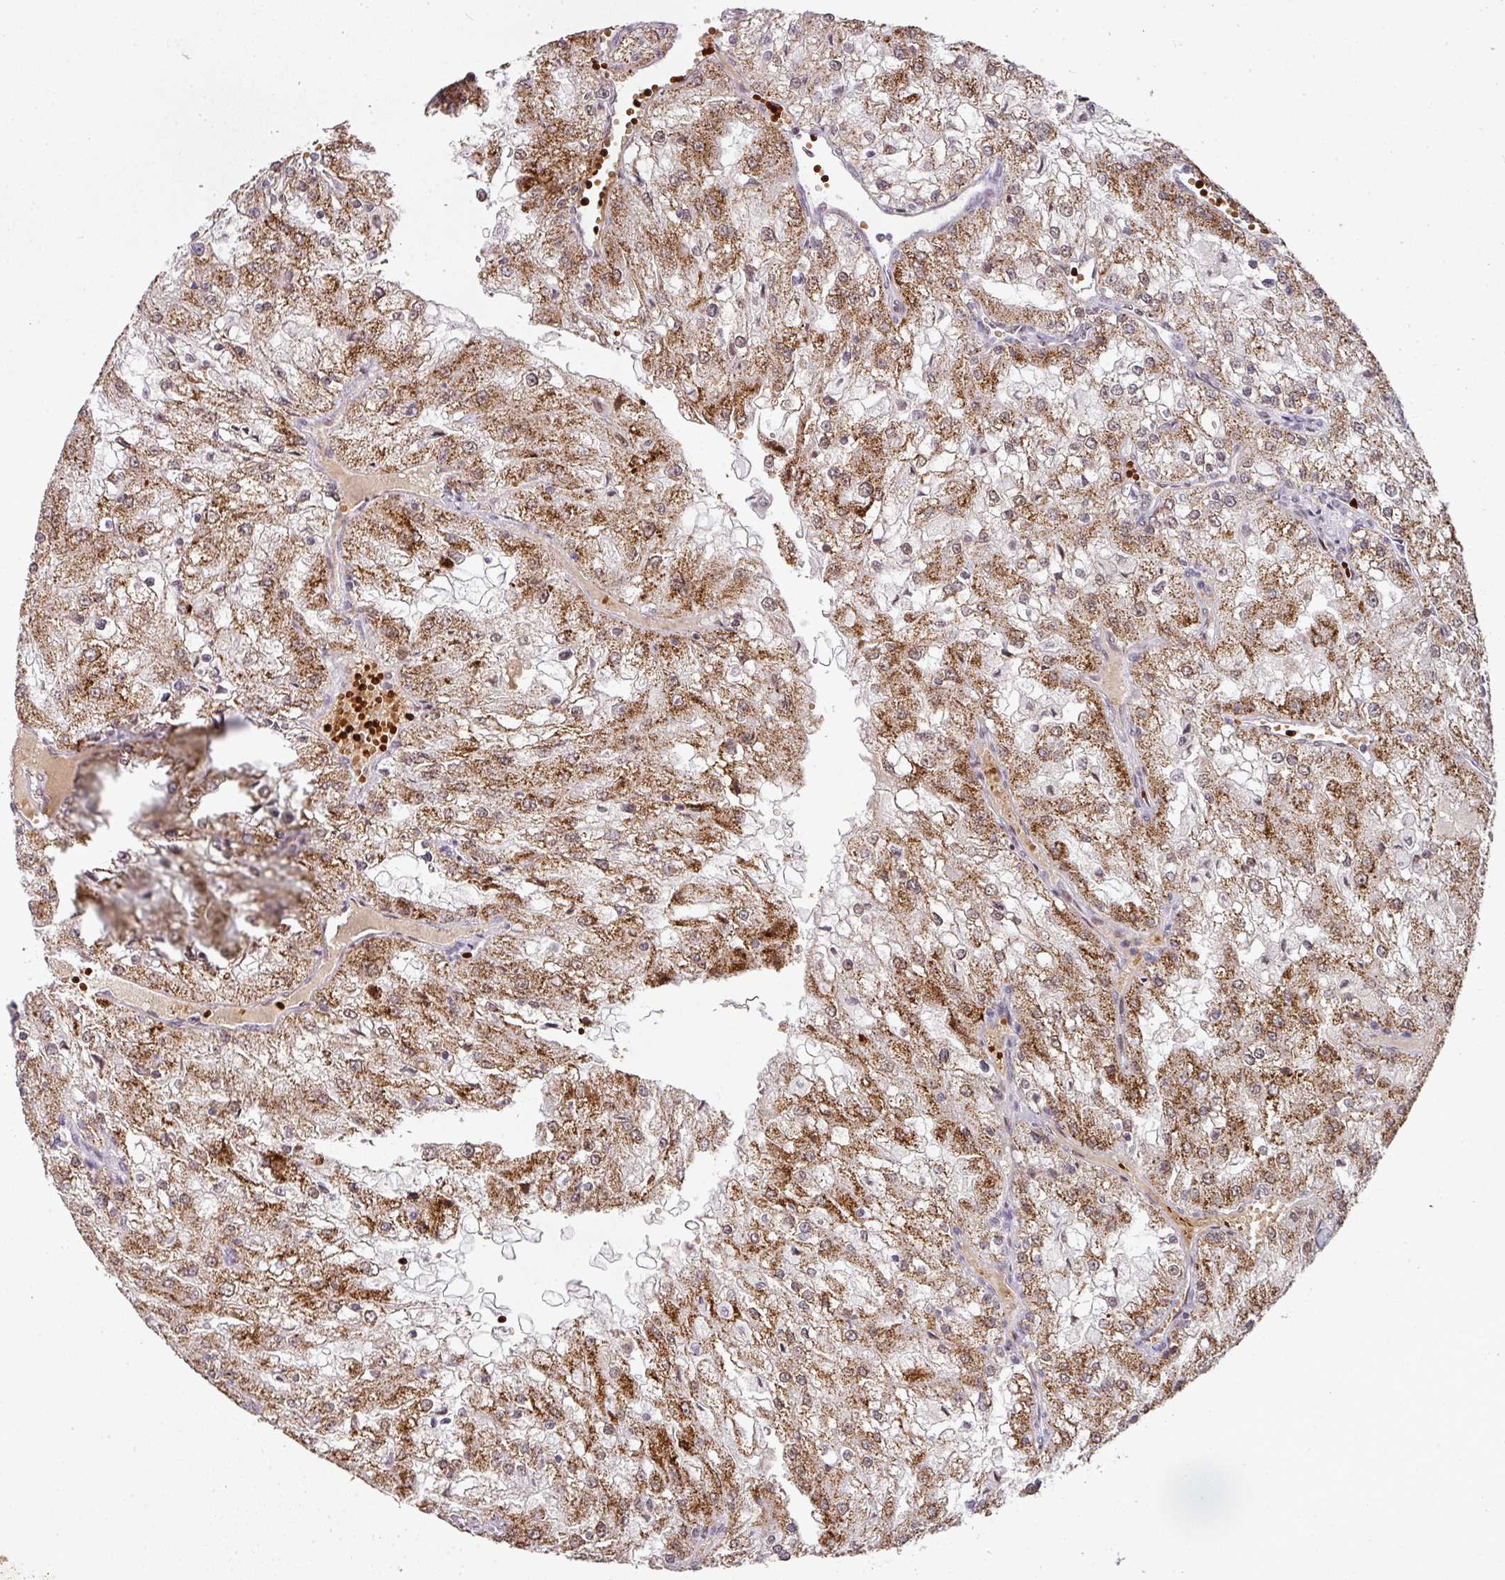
{"staining": {"intensity": "moderate", "quantity": ">75%", "location": "cytoplasmic/membranous"}, "tissue": "renal cancer", "cell_type": "Tumor cells", "image_type": "cancer", "snomed": [{"axis": "morphology", "description": "Adenocarcinoma, NOS"}, {"axis": "topography", "description": "Kidney"}], "caption": "Adenocarcinoma (renal) was stained to show a protein in brown. There is medium levels of moderate cytoplasmic/membranous positivity in about >75% of tumor cells. (IHC, brightfield microscopy, high magnification).", "gene": "NEIL1", "patient": {"sex": "female", "age": 74}}